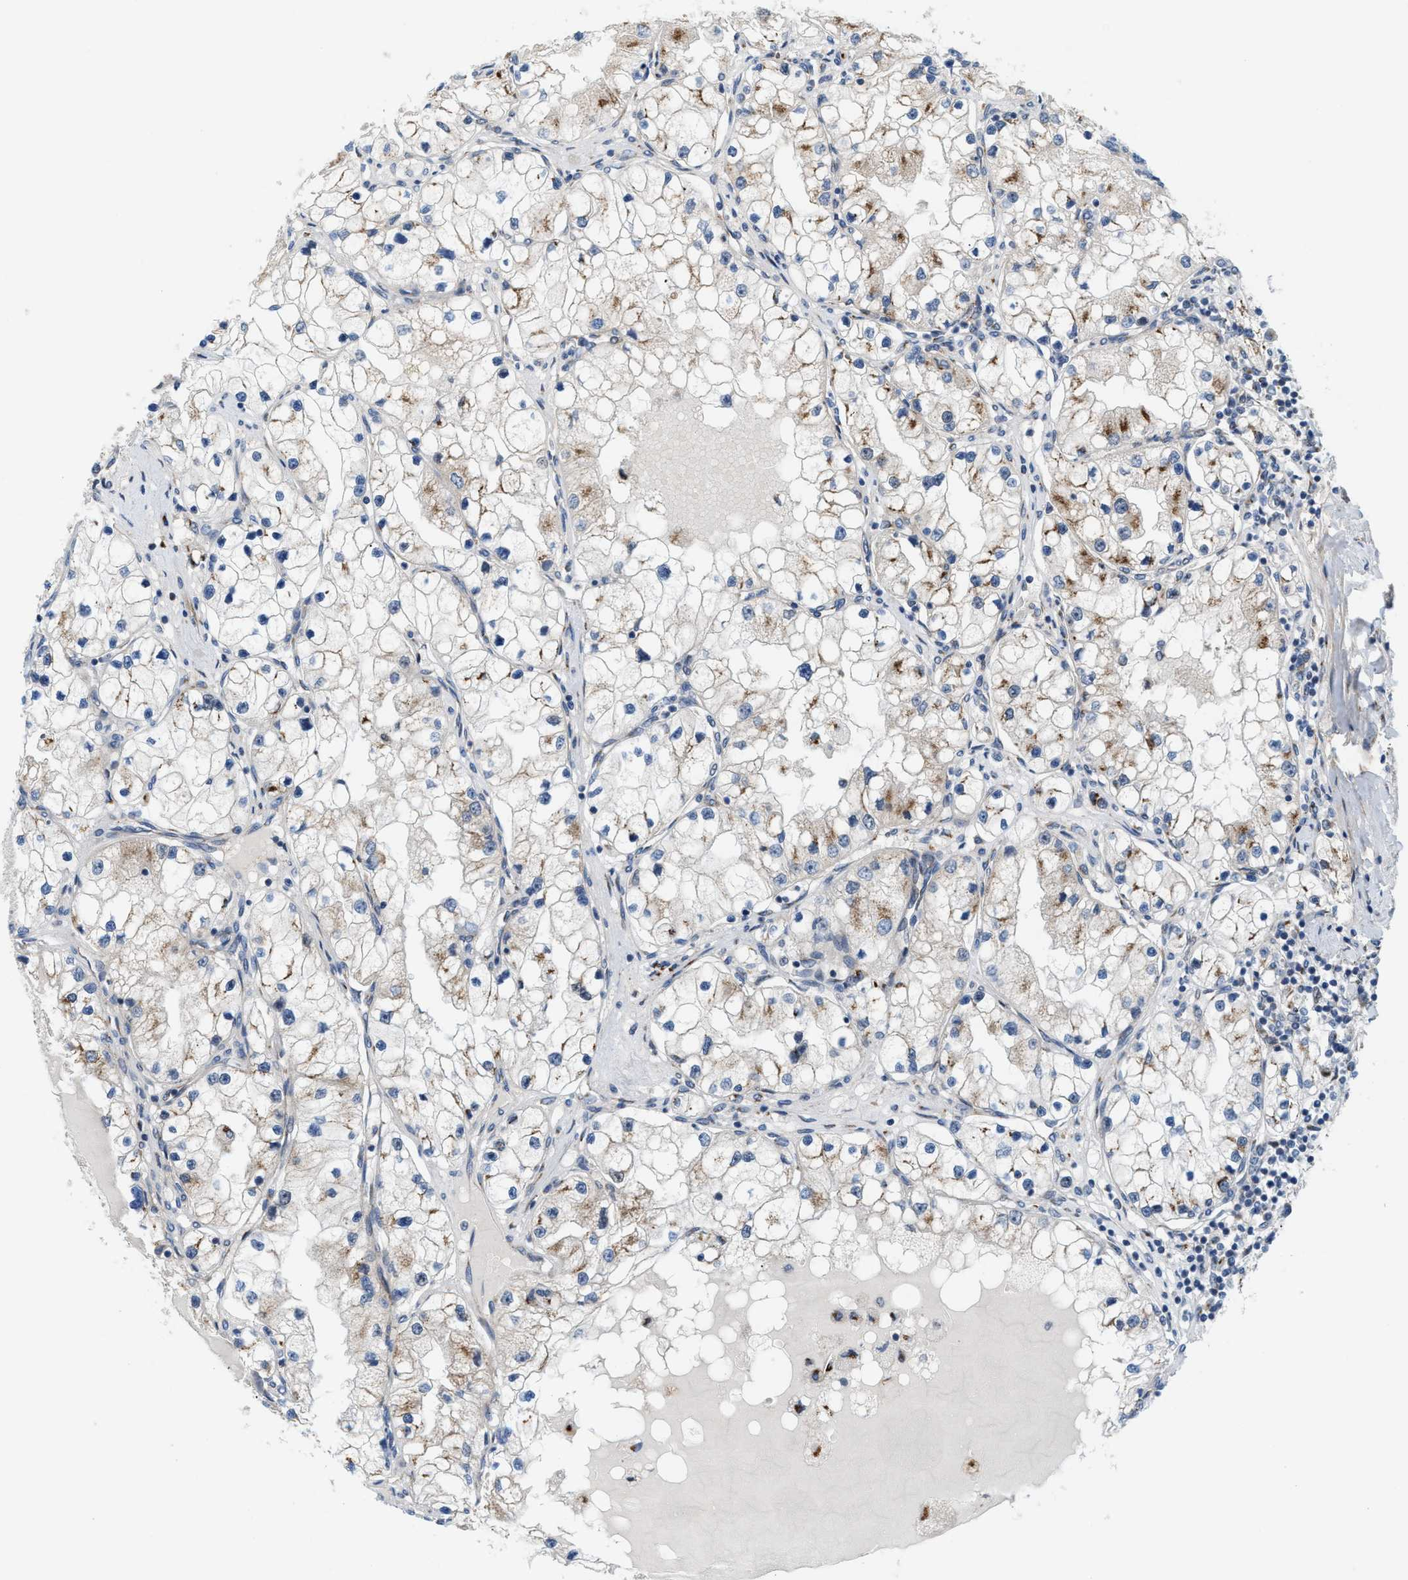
{"staining": {"intensity": "weak", "quantity": "<25%", "location": "cytoplasmic/membranous"}, "tissue": "renal cancer", "cell_type": "Tumor cells", "image_type": "cancer", "snomed": [{"axis": "morphology", "description": "Adenocarcinoma, NOS"}, {"axis": "topography", "description": "Kidney"}], "caption": "This is an IHC histopathology image of human adenocarcinoma (renal). There is no positivity in tumor cells.", "gene": "SLC38A10", "patient": {"sex": "male", "age": 68}}